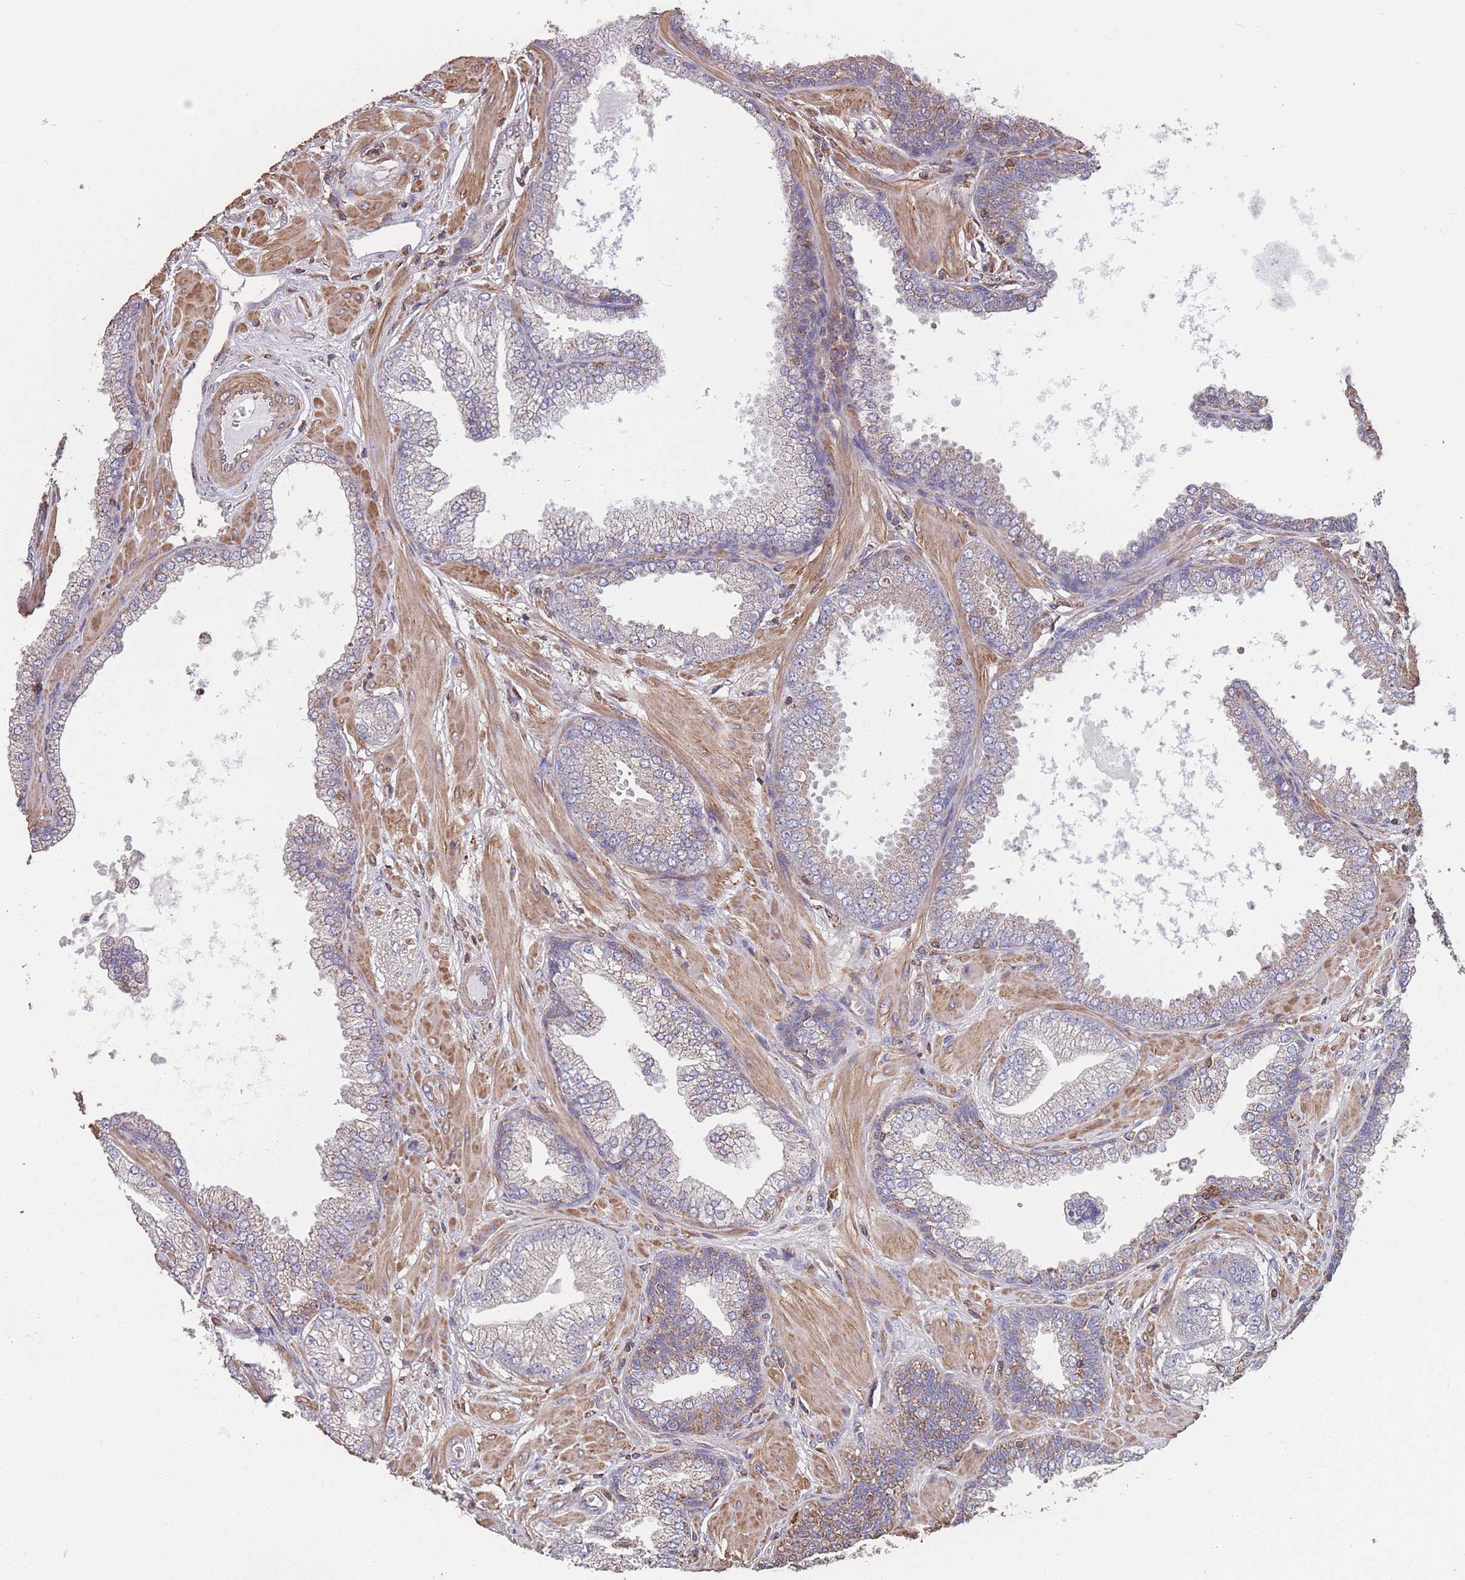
{"staining": {"intensity": "weak", "quantity": "<25%", "location": "cytoplasmic/membranous"}, "tissue": "prostate cancer", "cell_type": "Tumor cells", "image_type": "cancer", "snomed": [{"axis": "morphology", "description": "Adenocarcinoma, Low grade"}, {"axis": "topography", "description": "Prostate"}], "caption": "Micrograph shows no protein staining in tumor cells of prostate cancer tissue. (Stains: DAB (3,3'-diaminobenzidine) immunohistochemistry (IHC) with hematoxylin counter stain, Microscopy: brightfield microscopy at high magnification).", "gene": "NUDT21", "patient": {"sex": "male", "age": 55}}